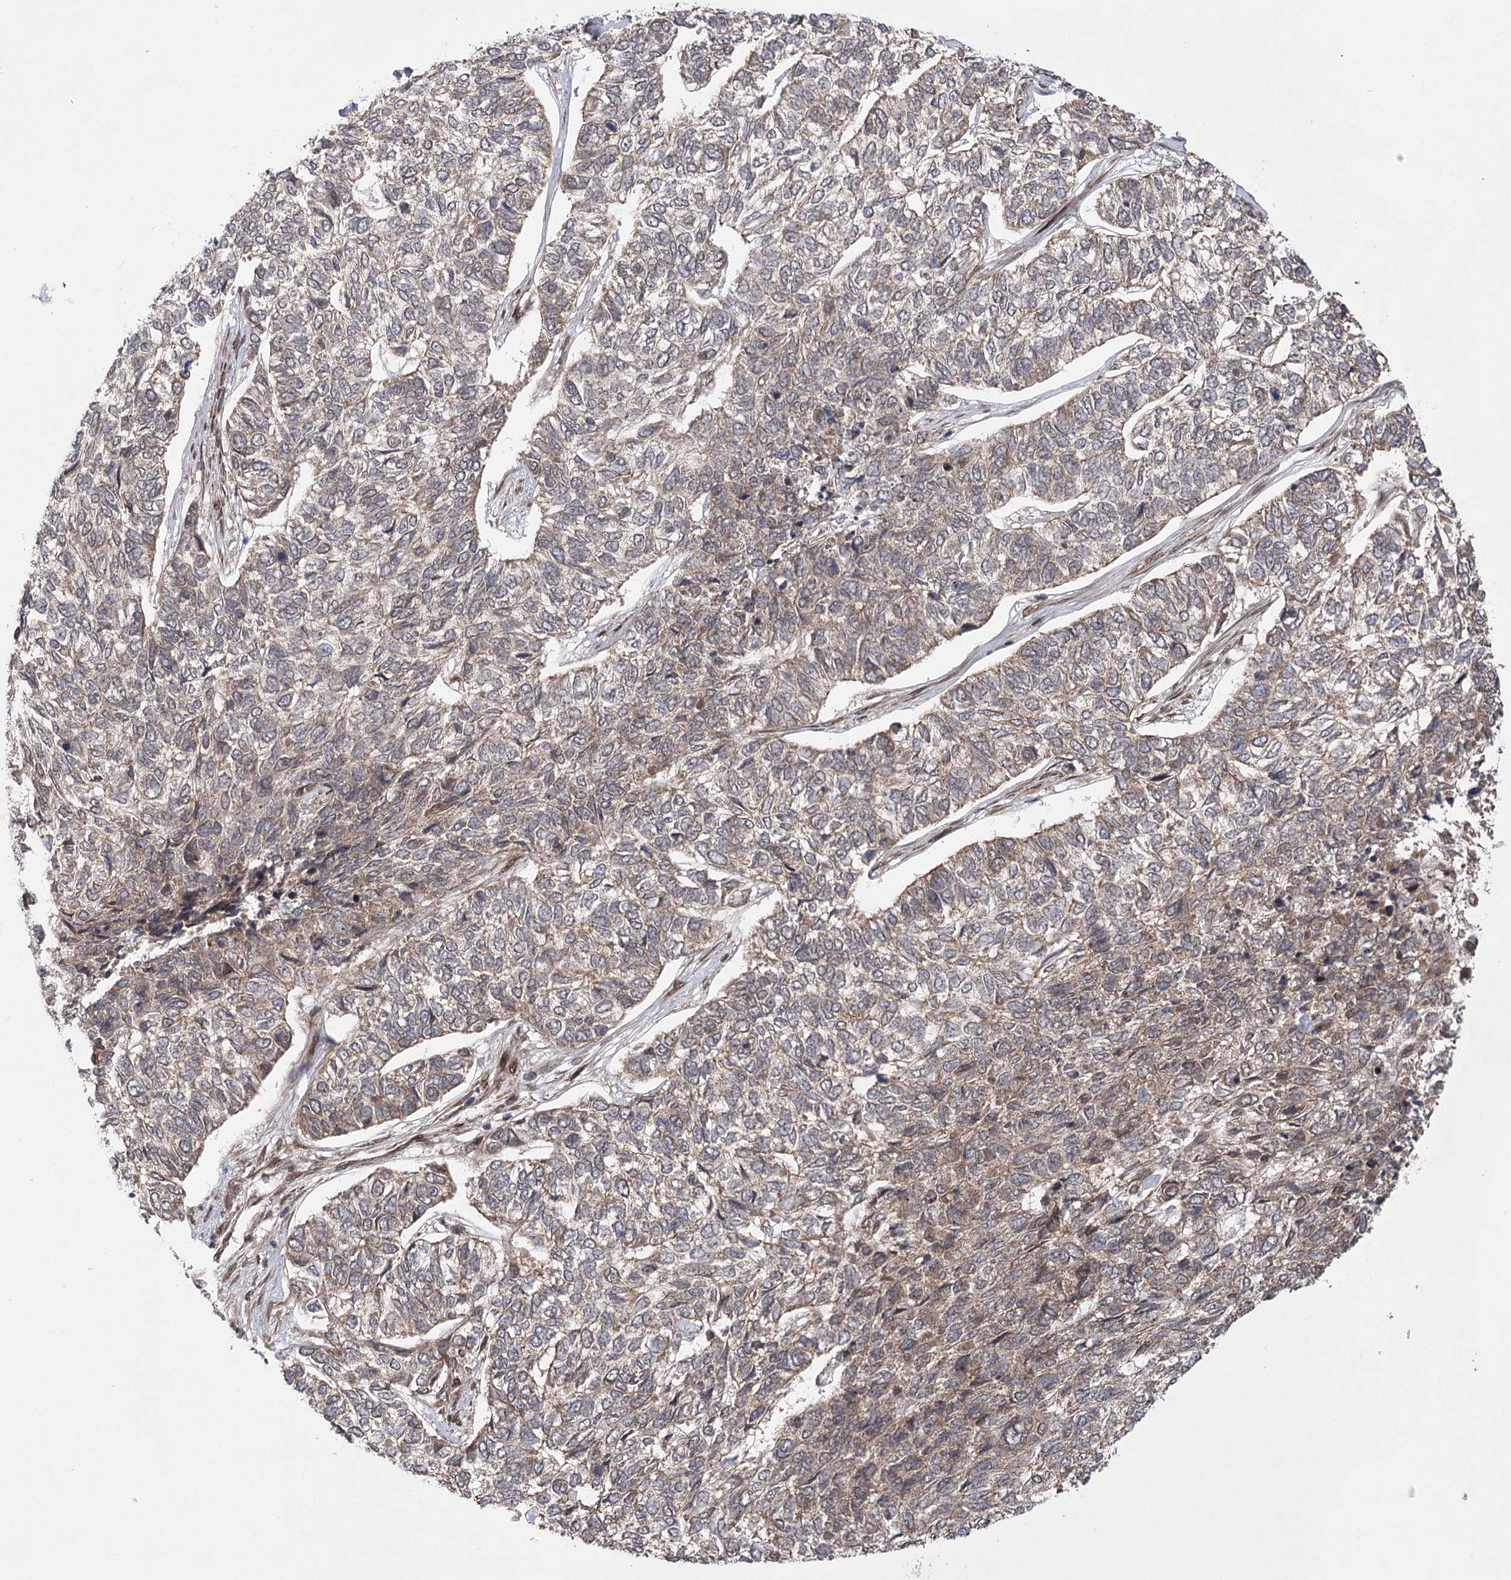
{"staining": {"intensity": "weak", "quantity": "<25%", "location": "cytoplasmic/membranous"}, "tissue": "skin cancer", "cell_type": "Tumor cells", "image_type": "cancer", "snomed": [{"axis": "morphology", "description": "Basal cell carcinoma"}, {"axis": "topography", "description": "Skin"}], "caption": "High magnification brightfield microscopy of basal cell carcinoma (skin) stained with DAB (3,3'-diaminobenzidine) (brown) and counterstained with hematoxylin (blue): tumor cells show no significant staining.", "gene": "TENM2", "patient": {"sex": "female", "age": 65}}